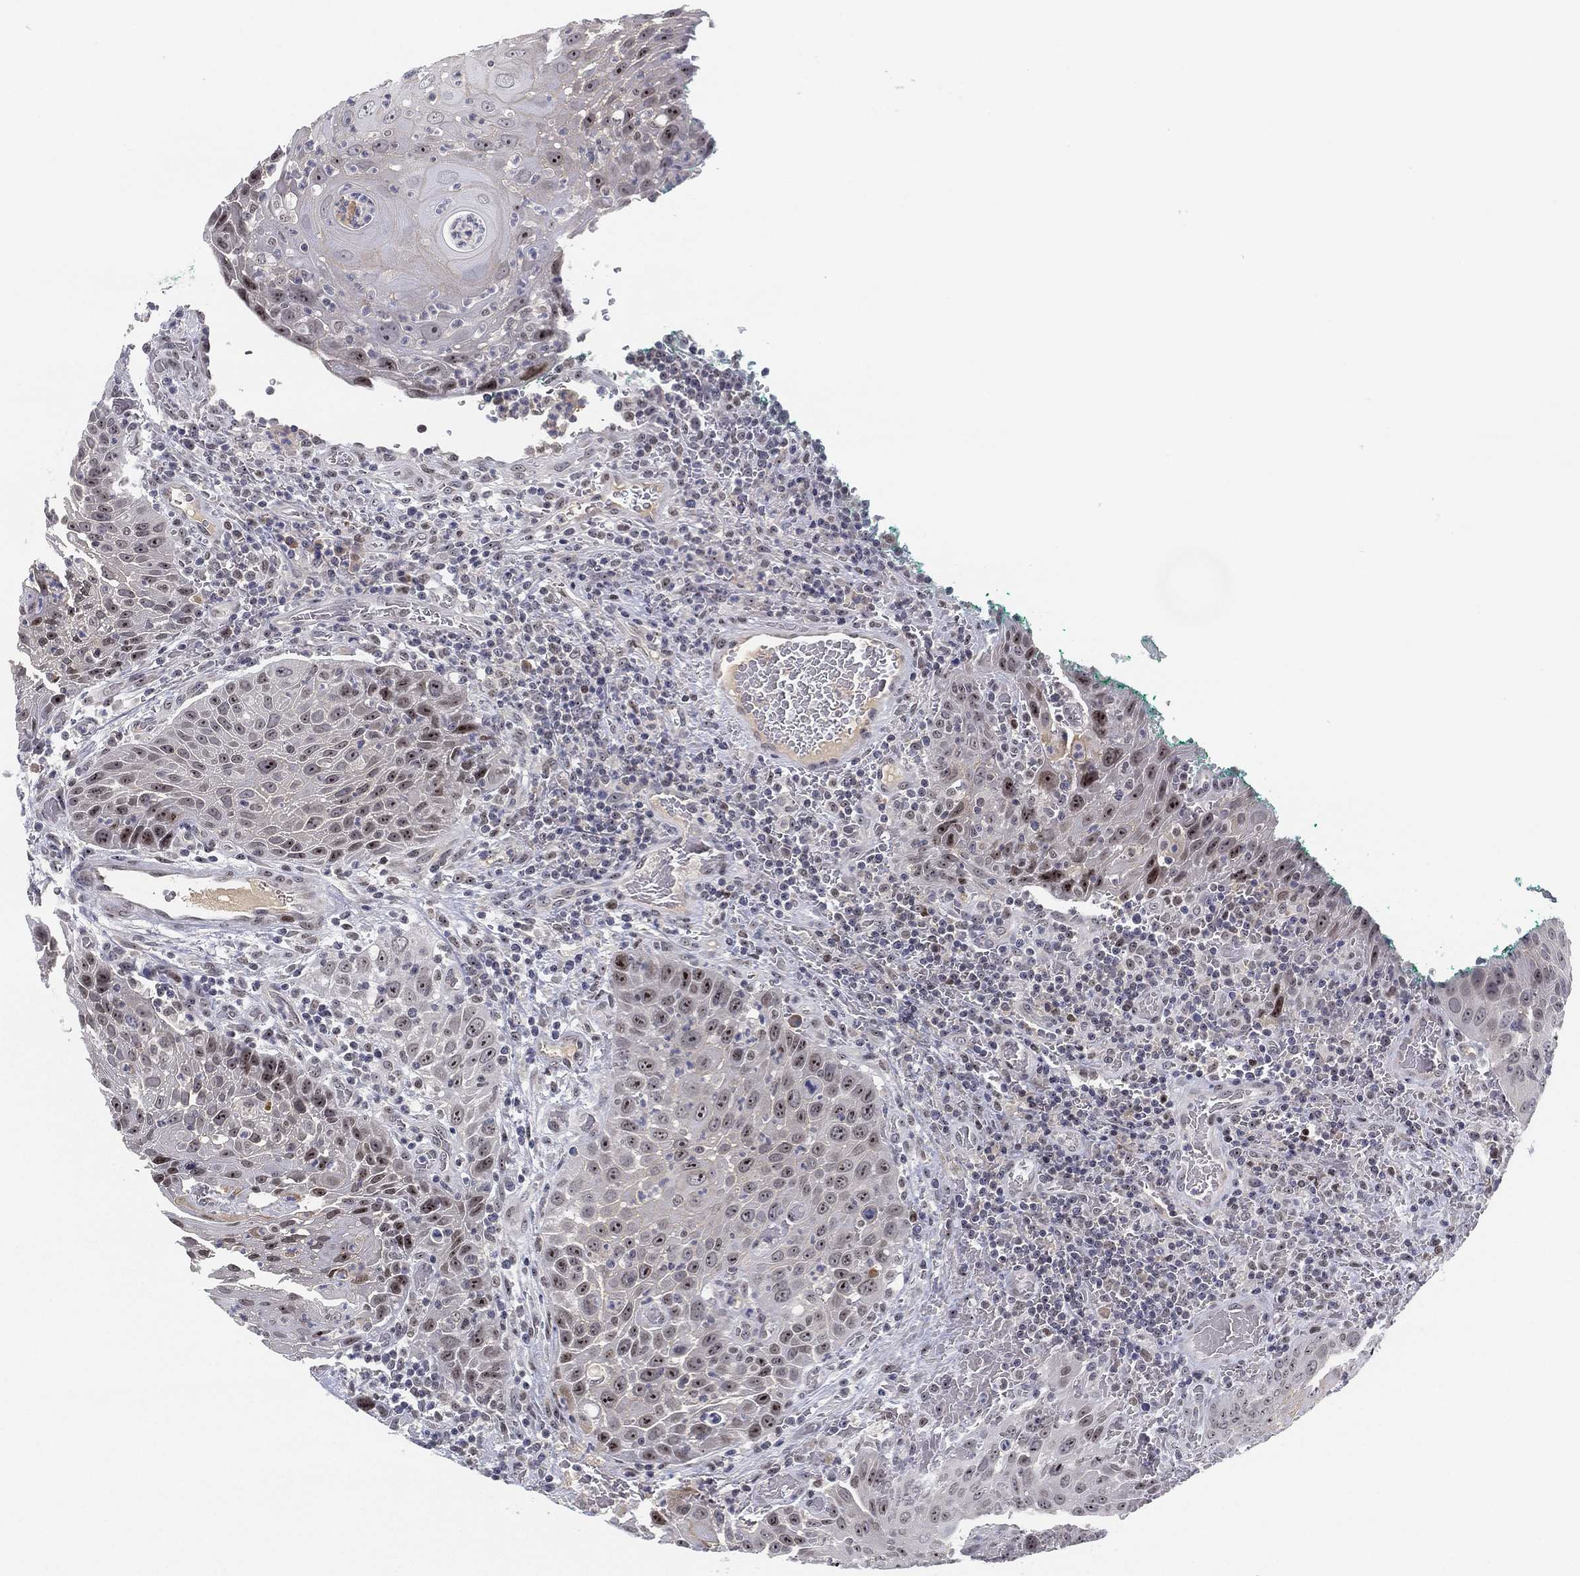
{"staining": {"intensity": "moderate", "quantity": "<25%", "location": "nuclear"}, "tissue": "head and neck cancer", "cell_type": "Tumor cells", "image_type": "cancer", "snomed": [{"axis": "morphology", "description": "Squamous cell carcinoma, NOS"}, {"axis": "topography", "description": "Head-Neck"}], "caption": "Head and neck cancer stained with IHC reveals moderate nuclear staining in about <25% of tumor cells.", "gene": "MS4A8", "patient": {"sex": "male", "age": 69}}